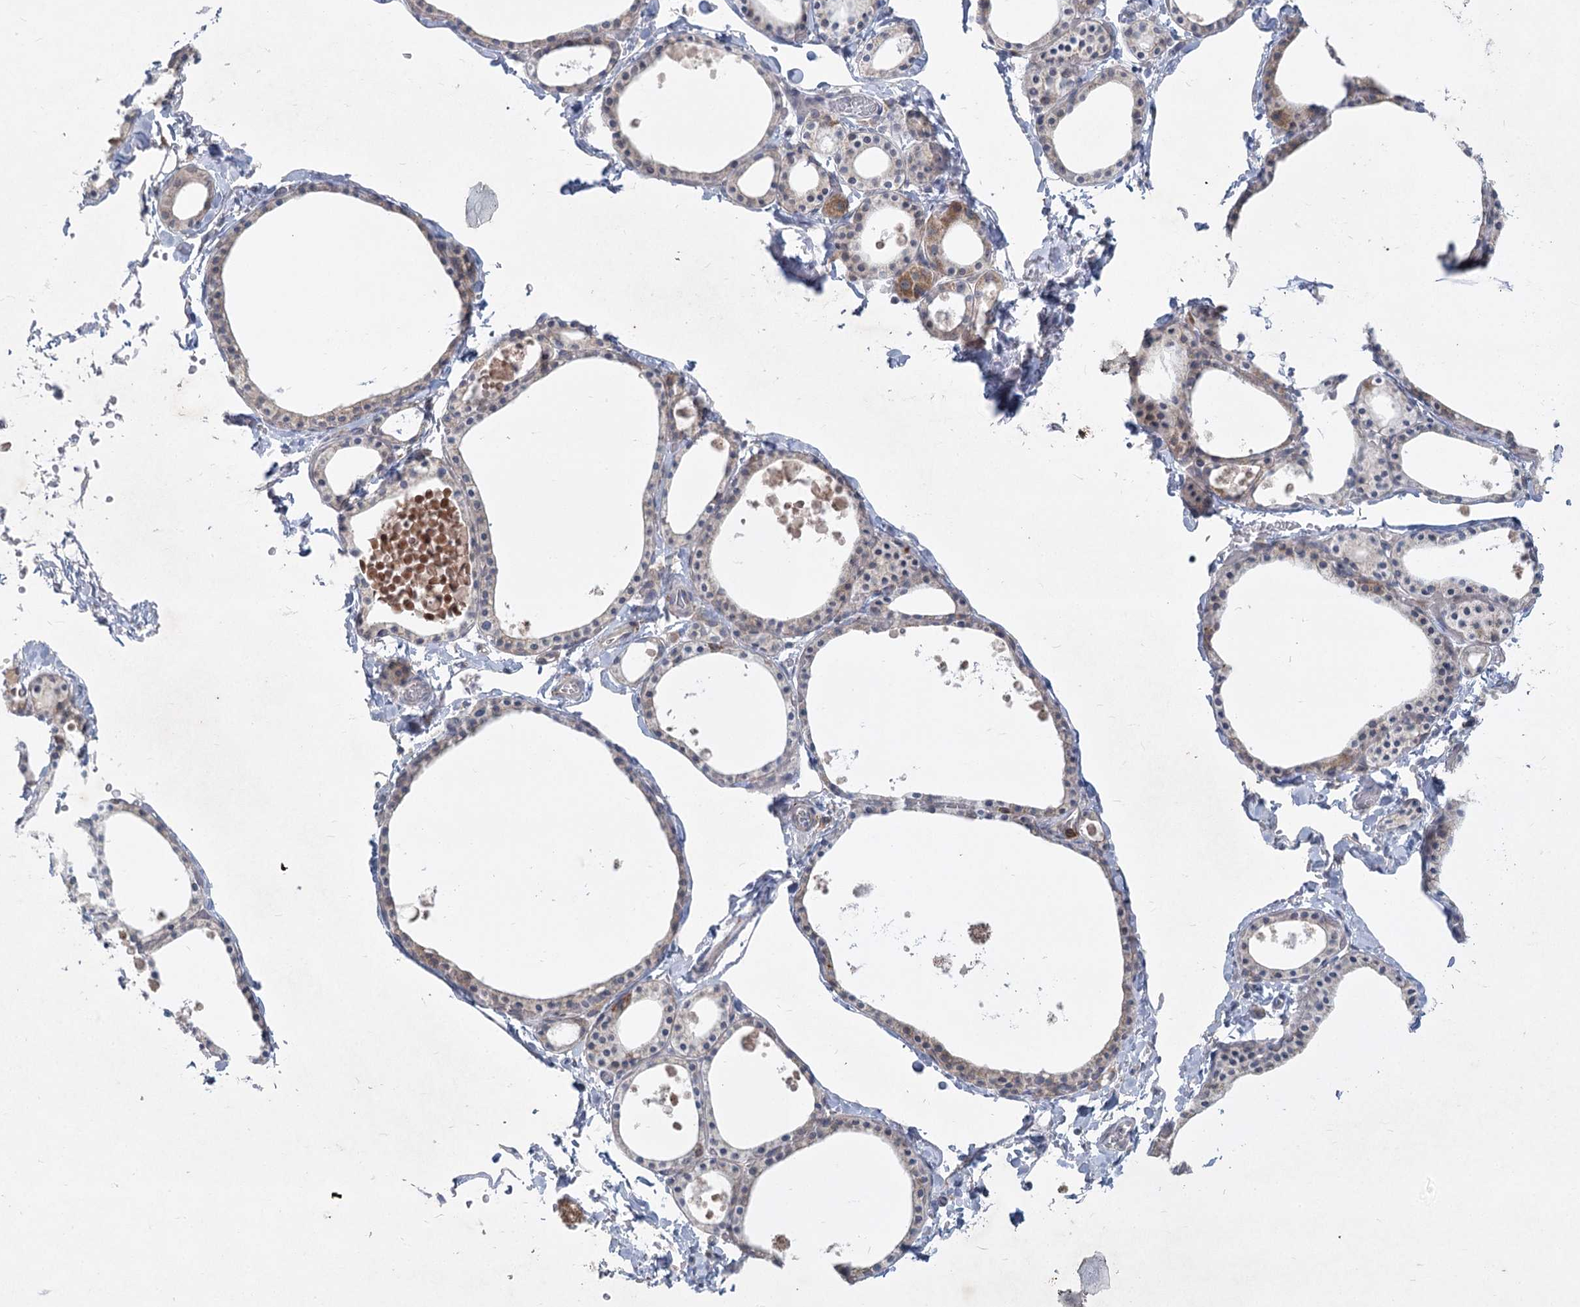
{"staining": {"intensity": "moderate", "quantity": "<25%", "location": "cytoplasmic/membranous"}, "tissue": "thyroid gland", "cell_type": "Glandular cells", "image_type": "normal", "snomed": [{"axis": "morphology", "description": "Normal tissue, NOS"}, {"axis": "topography", "description": "Thyroid gland"}], "caption": "This photomicrograph reveals normal thyroid gland stained with immunohistochemistry (IHC) to label a protein in brown. The cytoplasmic/membranous of glandular cells show moderate positivity for the protein. Nuclei are counter-stained blue.", "gene": "PLA2G12A", "patient": {"sex": "male", "age": 56}}